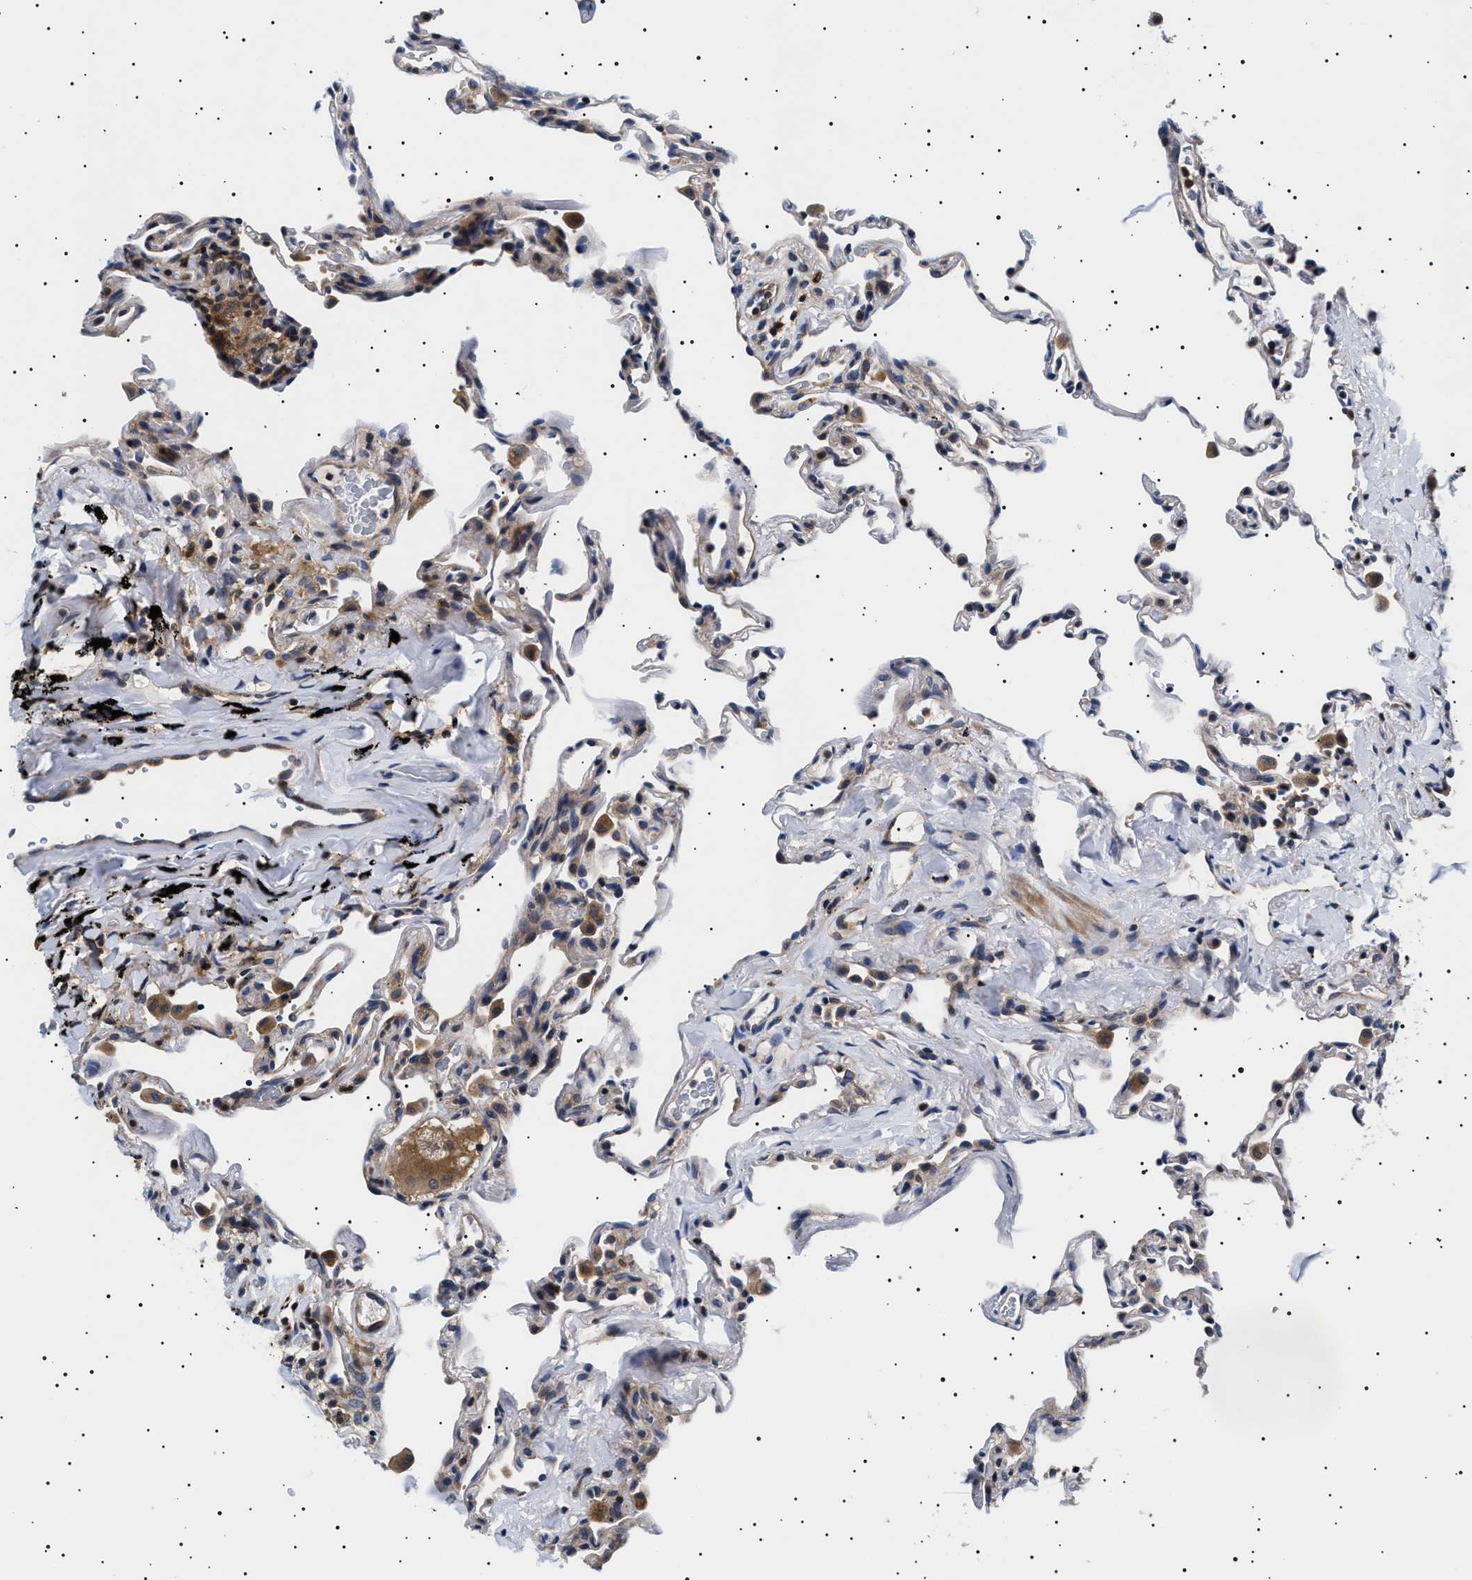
{"staining": {"intensity": "weak", "quantity": "<25%", "location": "cytoplasmic/membranous"}, "tissue": "lung", "cell_type": "Alveolar cells", "image_type": "normal", "snomed": [{"axis": "morphology", "description": "Normal tissue, NOS"}, {"axis": "topography", "description": "Lung"}], "caption": "Human lung stained for a protein using IHC reveals no positivity in alveolar cells.", "gene": "SLC4A7", "patient": {"sex": "male", "age": 59}}